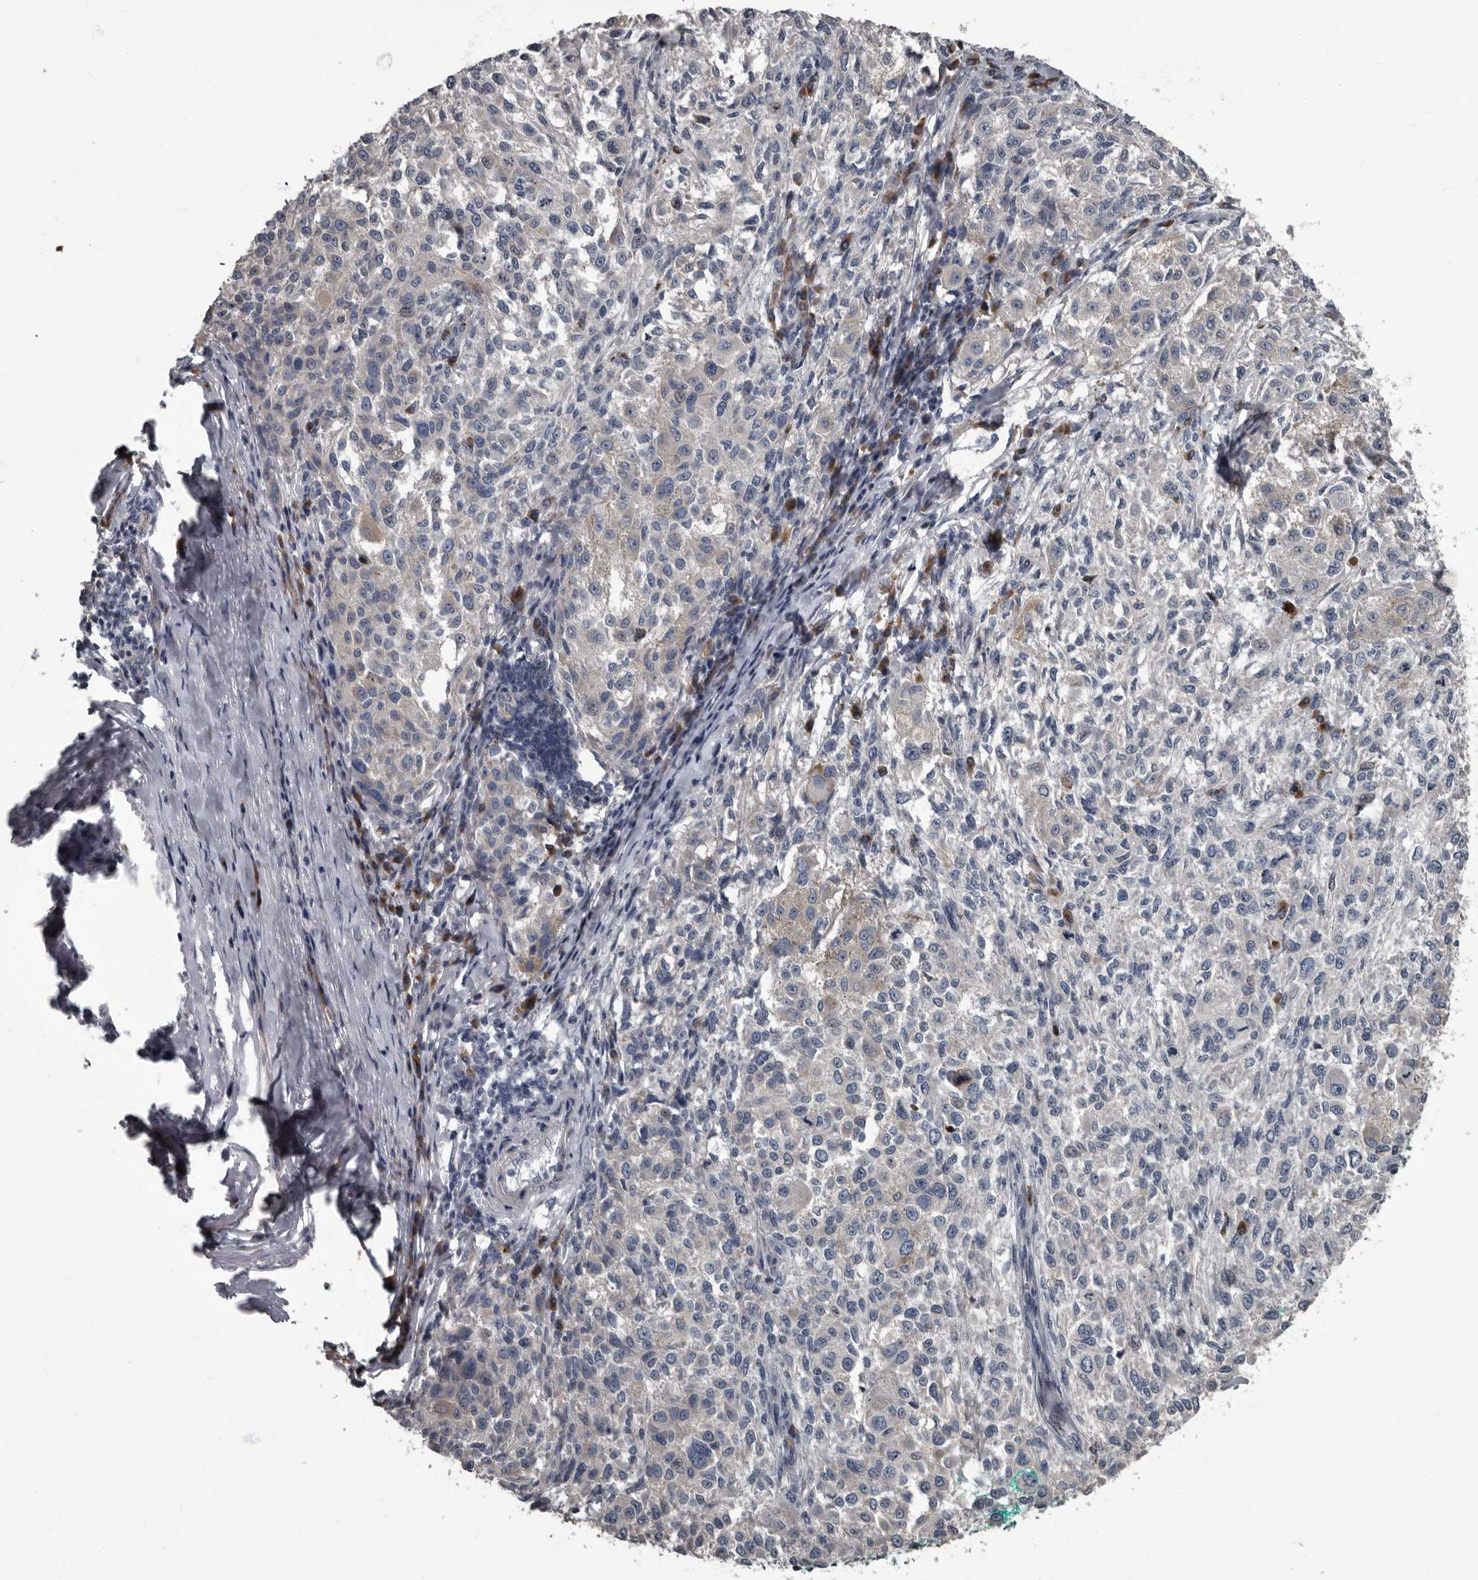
{"staining": {"intensity": "negative", "quantity": "none", "location": "none"}, "tissue": "melanoma", "cell_type": "Tumor cells", "image_type": "cancer", "snomed": [{"axis": "morphology", "description": "Necrosis, NOS"}, {"axis": "morphology", "description": "Malignant melanoma, NOS"}, {"axis": "topography", "description": "Skin"}], "caption": "There is no significant expression in tumor cells of melanoma. (DAB immunohistochemistry (IHC) visualized using brightfield microscopy, high magnification).", "gene": "TPD52L1", "patient": {"sex": "female", "age": 87}}